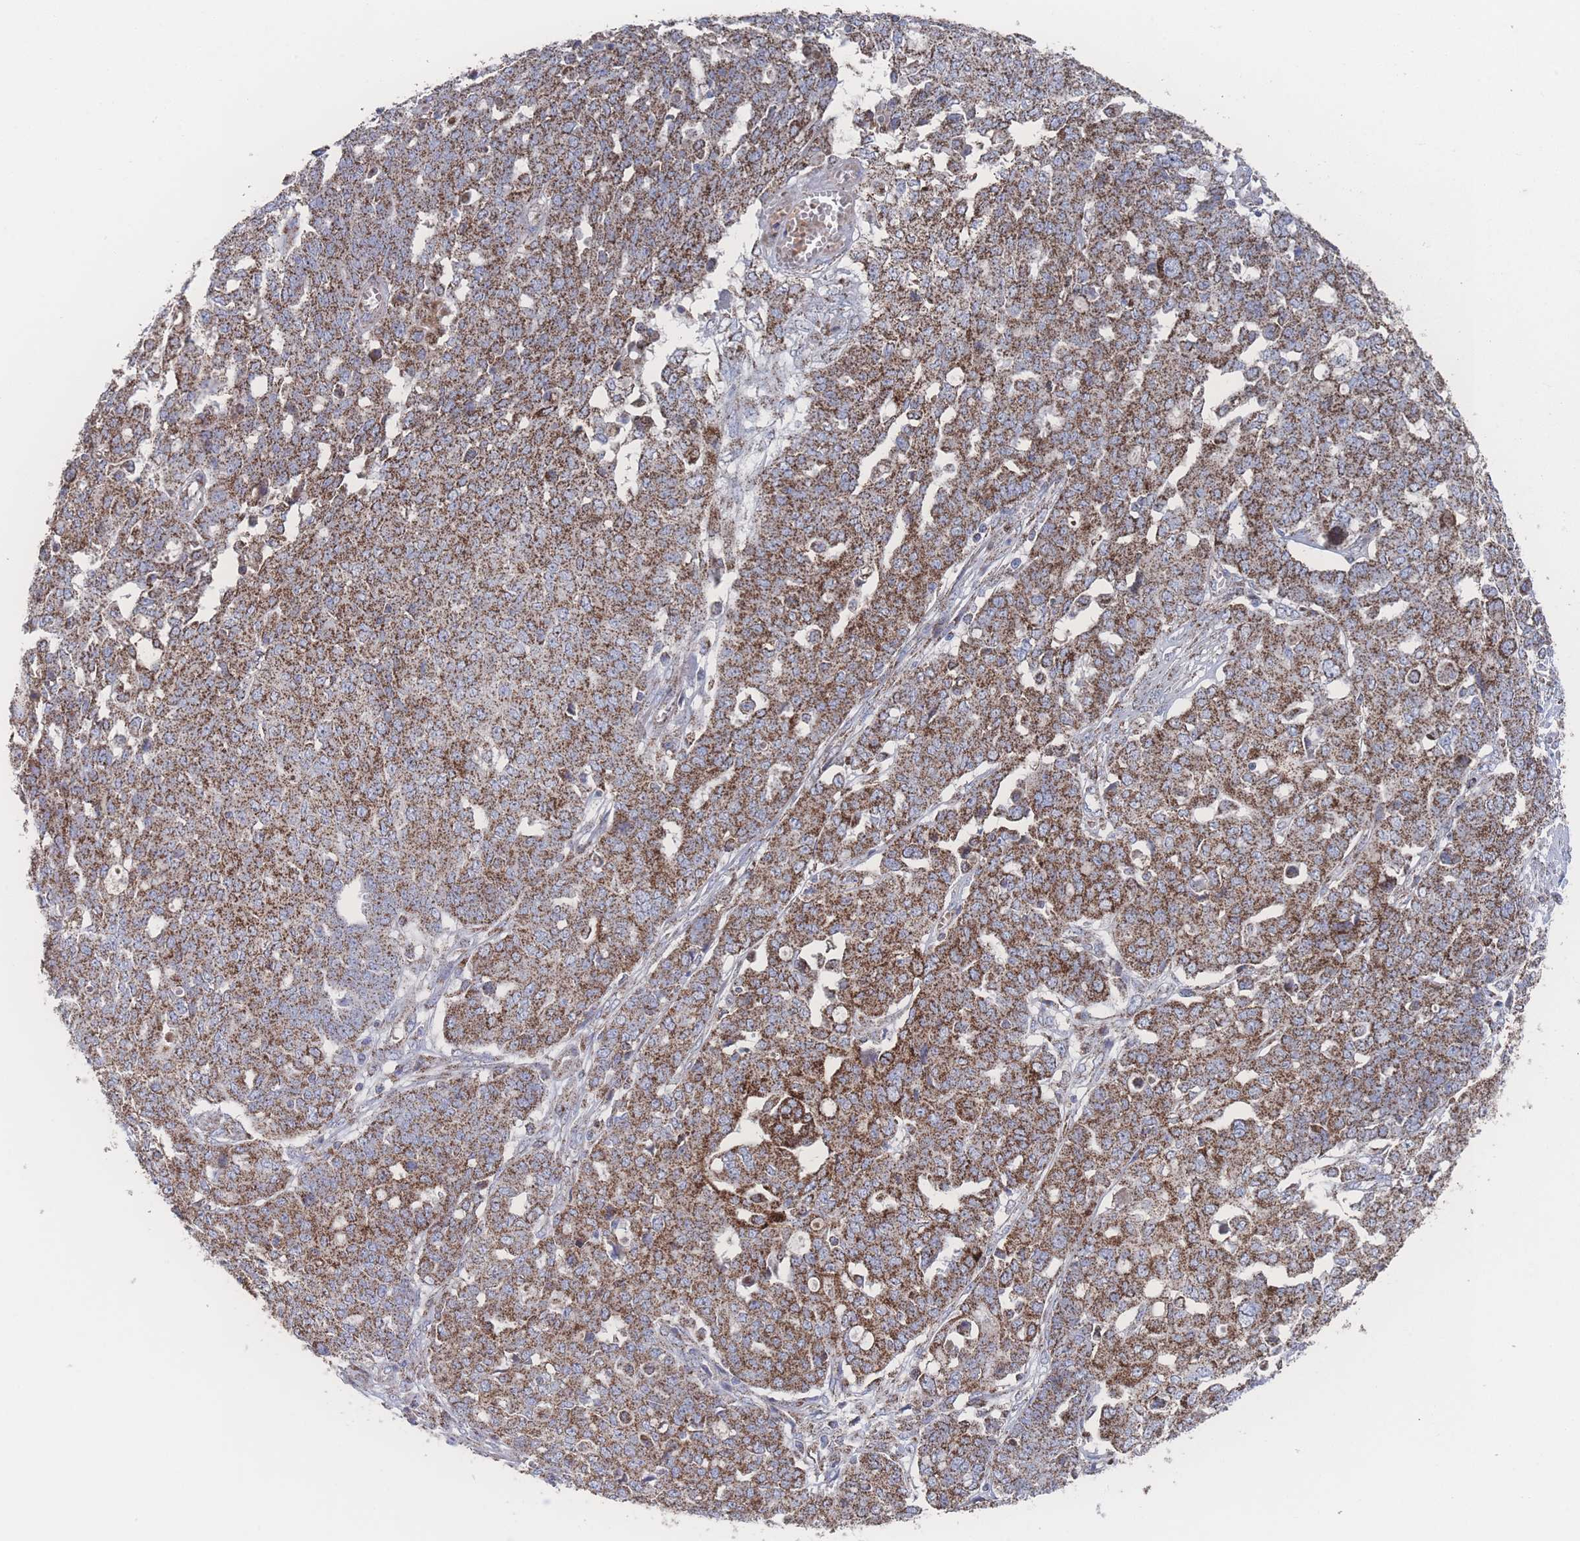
{"staining": {"intensity": "strong", "quantity": ">75%", "location": "cytoplasmic/membranous"}, "tissue": "ovarian cancer", "cell_type": "Tumor cells", "image_type": "cancer", "snomed": [{"axis": "morphology", "description": "Cystadenocarcinoma, serous, NOS"}, {"axis": "topography", "description": "Soft tissue"}, {"axis": "topography", "description": "Ovary"}], "caption": "IHC staining of ovarian serous cystadenocarcinoma, which reveals high levels of strong cytoplasmic/membranous staining in about >75% of tumor cells indicating strong cytoplasmic/membranous protein positivity. The staining was performed using DAB (3,3'-diaminobenzidine) (brown) for protein detection and nuclei were counterstained in hematoxylin (blue).", "gene": "PEX14", "patient": {"sex": "female", "age": 57}}